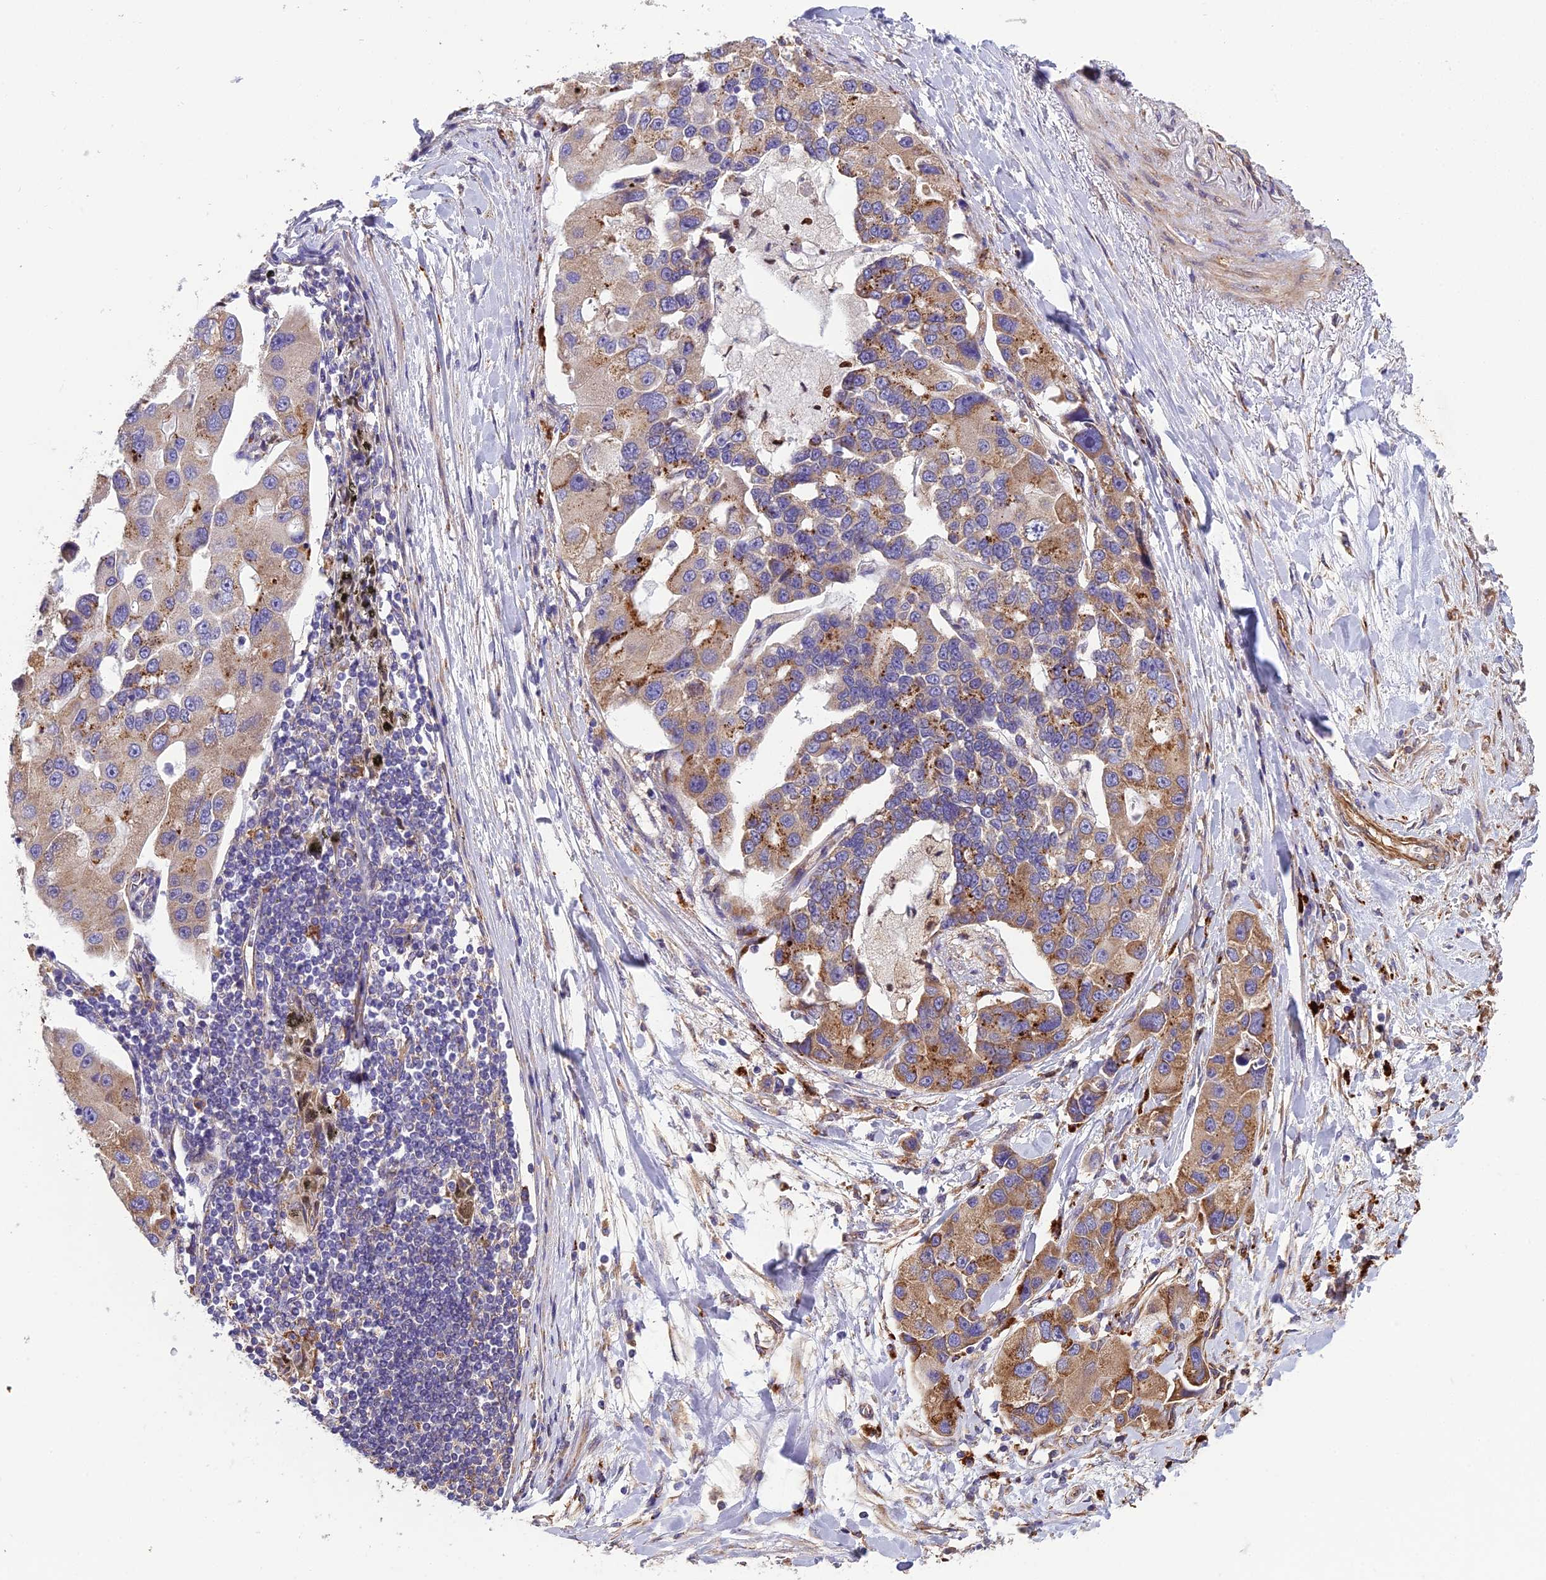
{"staining": {"intensity": "moderate", "quantity": "25%-75%", "location": "cytoplasmic/membranous"}, "tissue": "lung cancer", "cell_type": "Tumor cells", "image_type": "cancer", "snomed": [{"axis": "morphology", "description": "Adenocarcinoma, NOS"}, {"axis": "topography", "description": "Lung"}], "caption": "Moderate cytoplasmic/membranous protein positivity is present in approximately 25%-75% of tumor cells in adenocarcinoma (lung).", "gene": "SPDL1", "patient": {"sex": "female", "age": 54}}